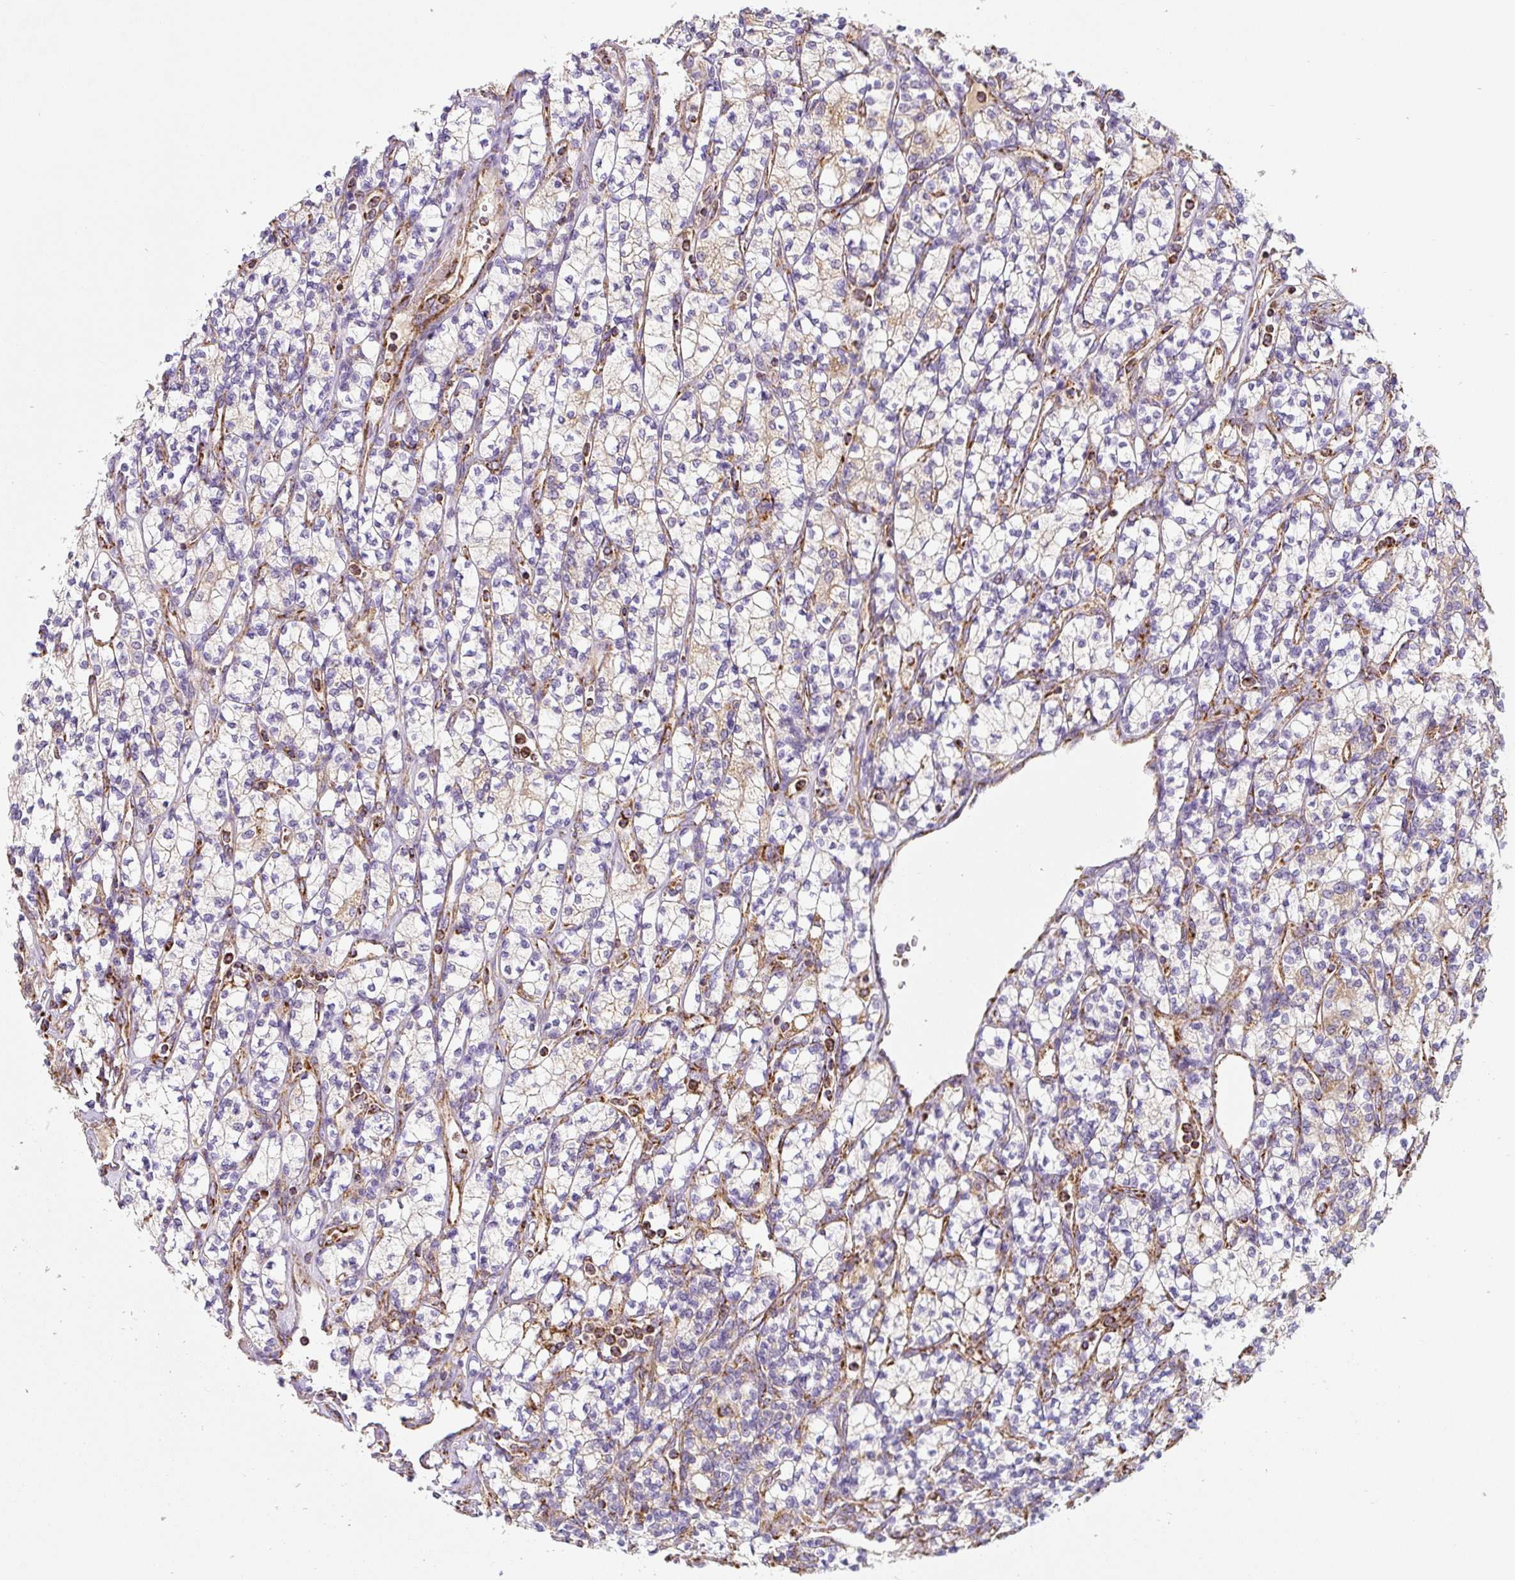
{"staining": {"intensity": "weak", "quantity": "25%-75%", "location": "cytoplasmic/membranous"}, "tissue": "renal cancer", "cell_type": "Tumor cells", "image_type": "cancer", "snomed": [{"axis": "morphology", "description": "Adenocarcinoma, NOS"}, {"axis": "topography", "description": "Kidney"}], "caption": "Immunohistochemistry staining of renal cancer, which exhibits low levels of weak cytoplasmic/membranous expression in about 25%-75% of tumor cells indicating weak cytoplasmic/membranous protein positivity. The staining was performed using DAB (3,3'-diaminobenzidine) (brown) for protein detection and nuclei were counterstained in hematoxylin (blue).", "gene": "MT-CO2", "patient": {"sex": "male", "age": 77}}